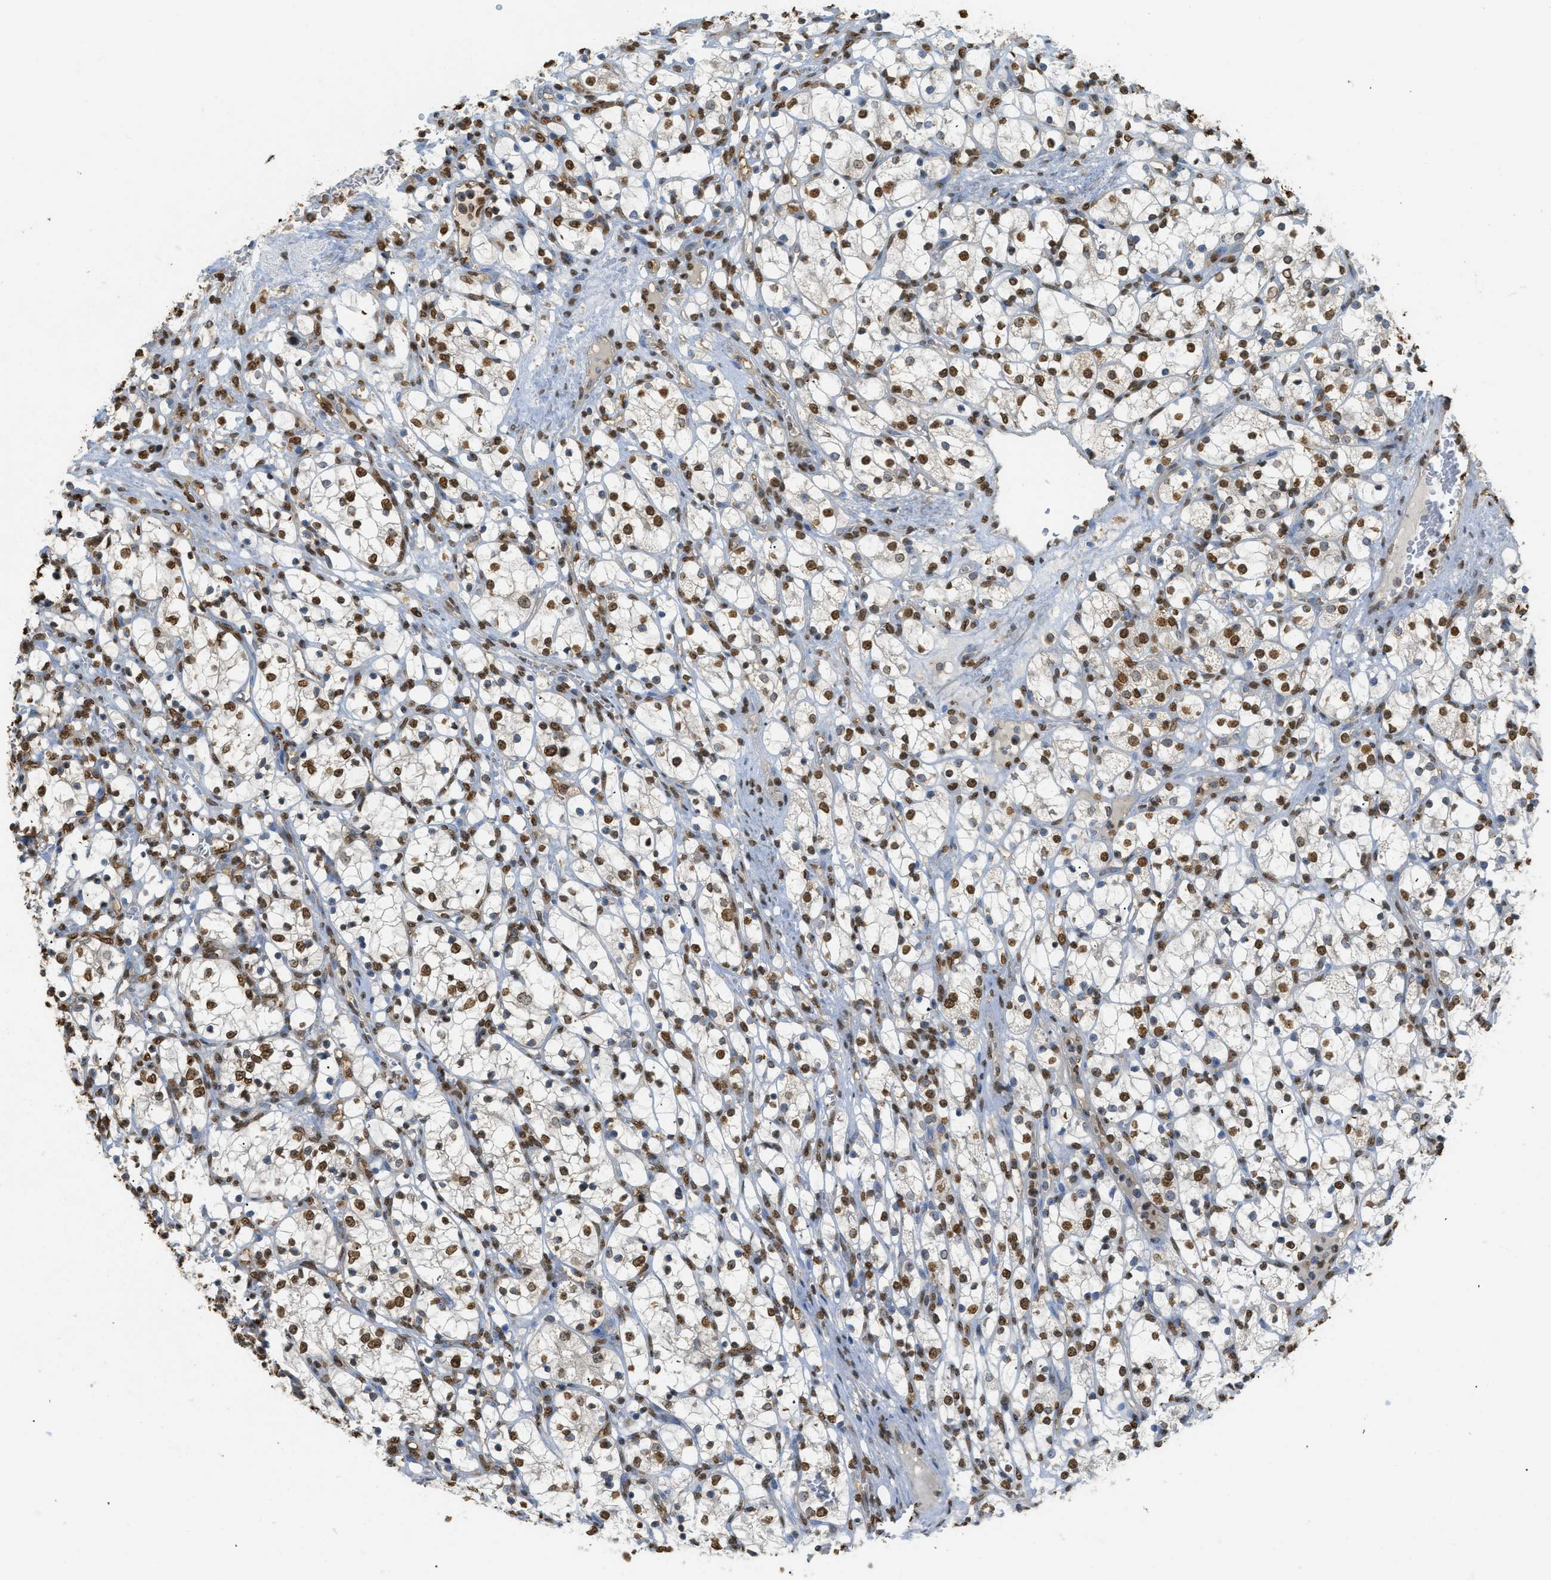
{"staining": {"intensity": "strong", "quantity": ">75%", "location": "nuclear"}, "tissue": "renal cancer", "cell_type": "Tumor cells", "image_type": "cancer", "snomed": [{"axis": "morphology", "description": "Adenocarcinoma, NOS"}, {"axis": "topography", "description": "Kidney"}], "caption": "An IHC histopathology image of tumor tissue is shown. Protein staining in brown highlights strong nuclear positivity in renal cancer (adenocarcinoma) within tumor cells.", "gene": "NR5A2", "patient": {"sex": "female", "age": 69}}